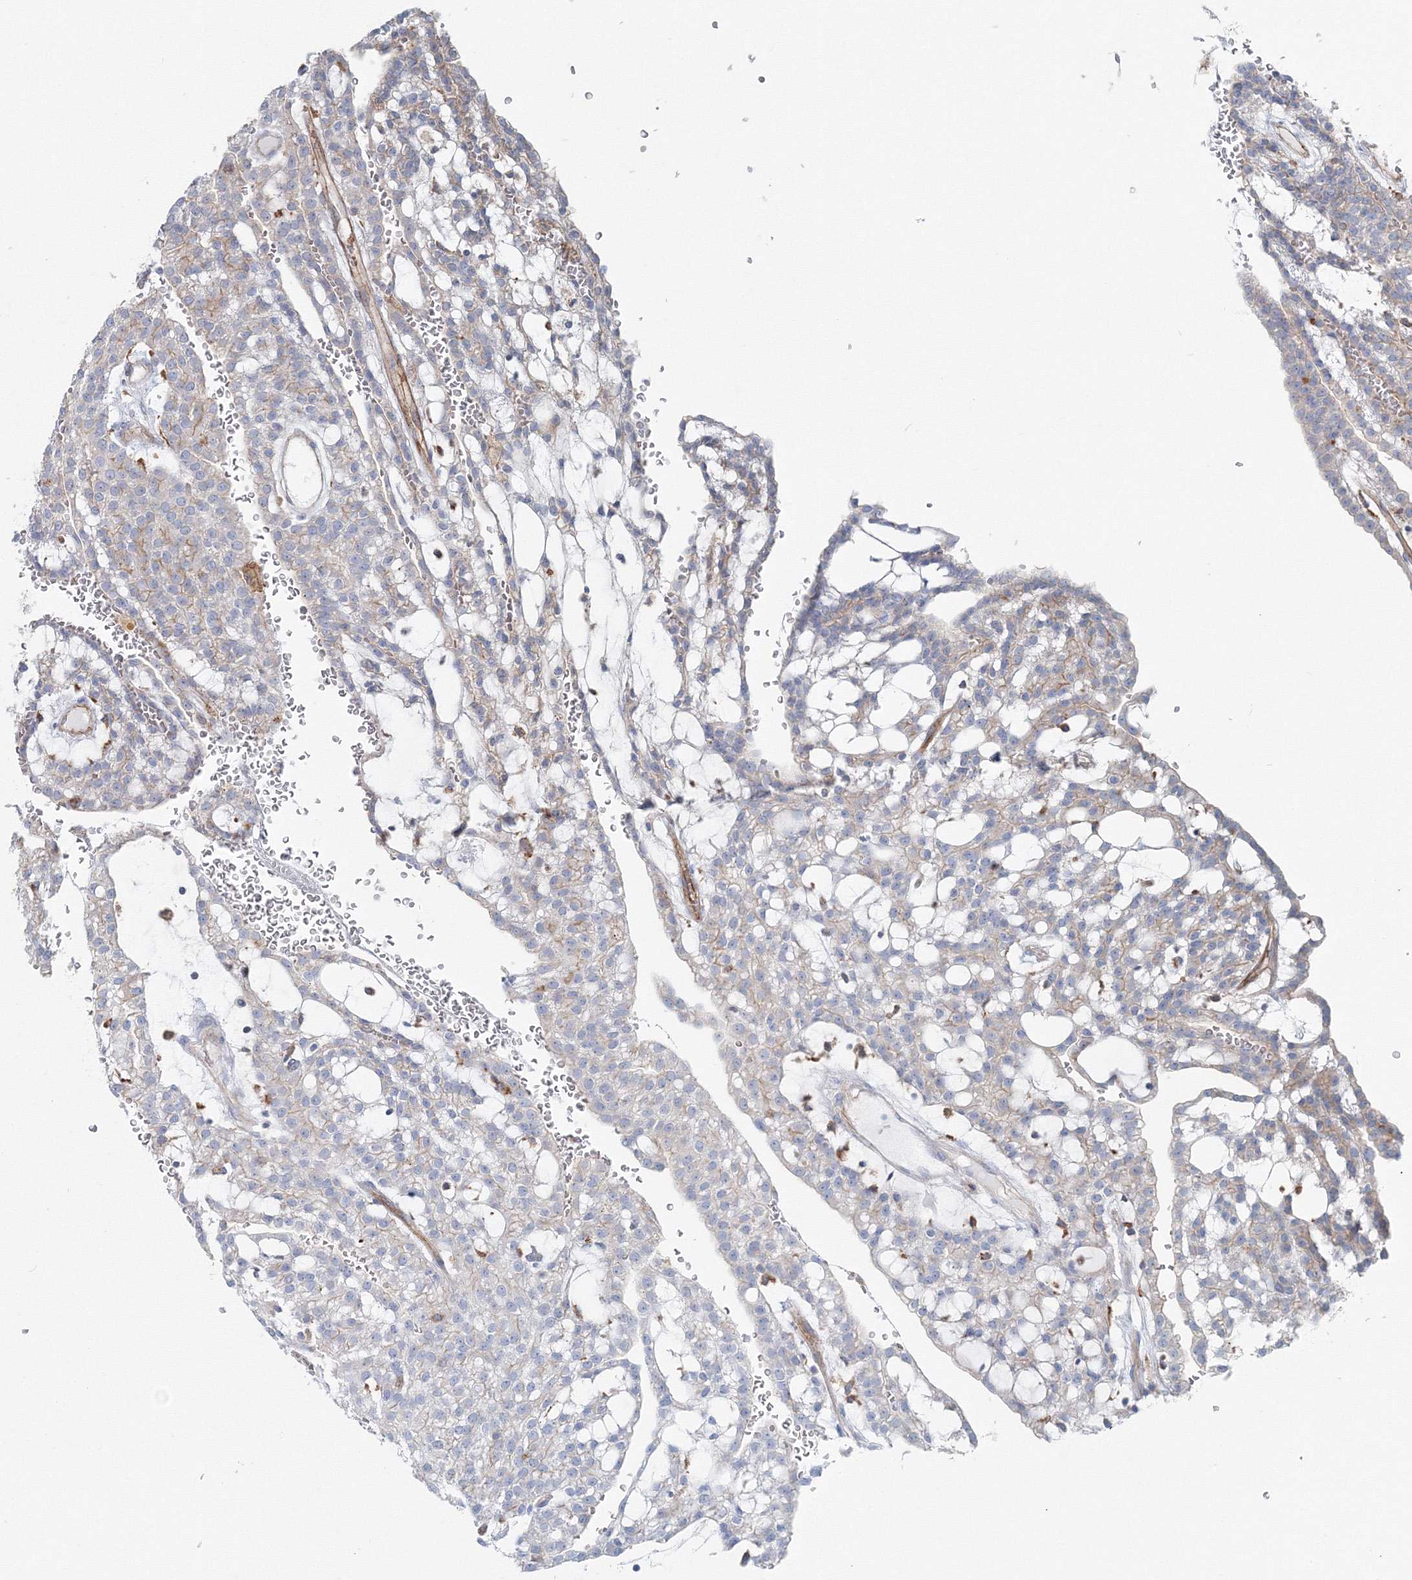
{"staining": {"intensity": "weak", "quantity": "25%-75%", "location": "cytoplasmic/membranous"}, "tissue": "renal cancer", "cell_type": "Tumor cells", "image_type": "cancer", "snomed": [{"axis": "morphology", "description": "Adenocarcinoma, NOS"}, {"axis": "topography", "description": "Kidney"}], "caption": "Protein staining demonstrates weak cytoplasmic/membranous positivity in about 25%-75% of tumor cells in adenocarcinoma (renal). The staining was performed using DAB to visualize the protein expression in brown, while the nuclei were stained in blue with hematoxylin (Magnification: 20x).", "gene": "GGA2", "patient": {"sex": "male", "age": 63}}